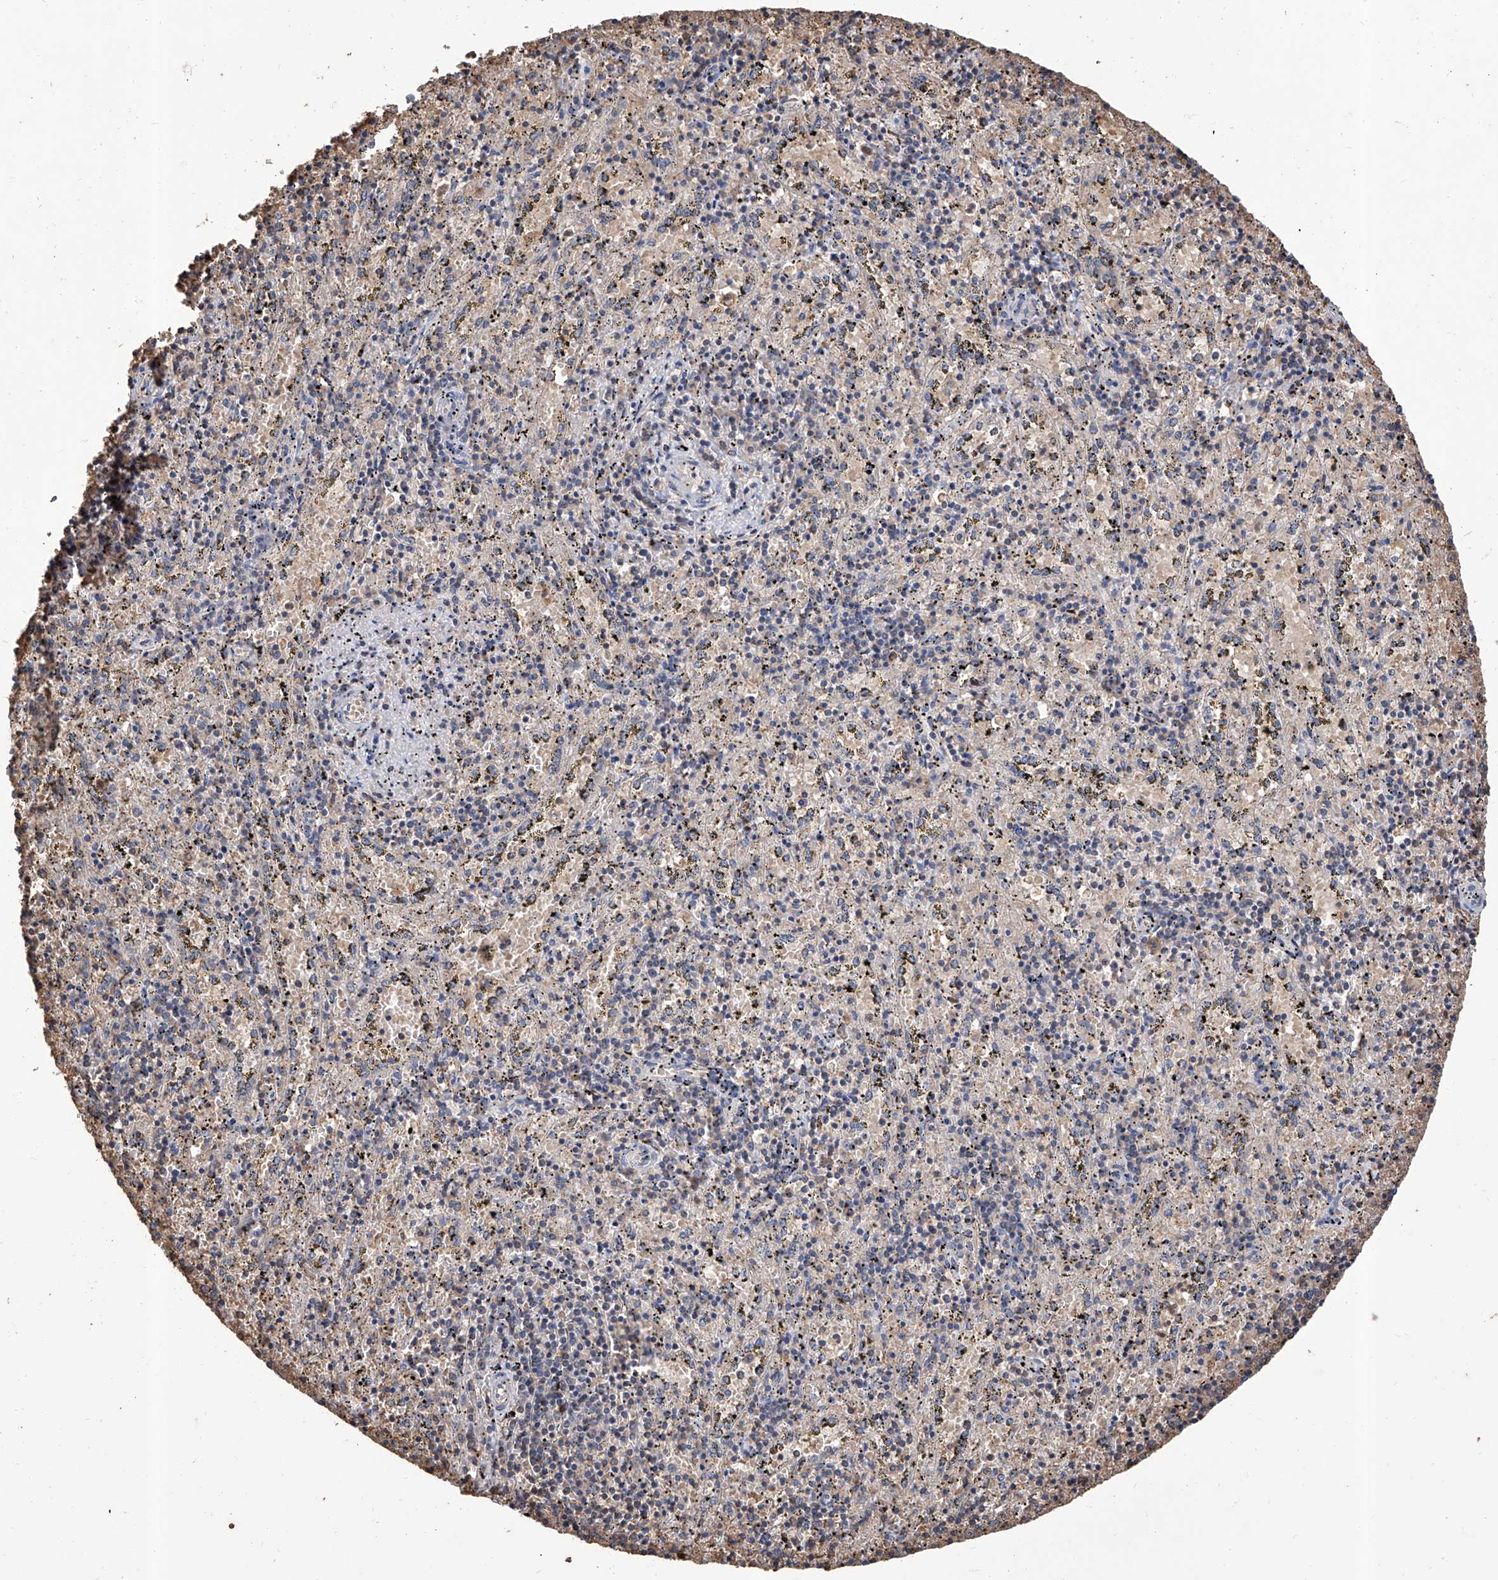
{"staining": {"intensity": "weak", "quantity": "<25%", "location": "cytoplasmic/membranous"}, "tissue": "spleen", "cell_type": "Cells in red pulp", "image_type": "normal", "snomed": [{"axis": "morphology", "description": "Normal tissue, NOS"}, {"axis": "topography", "description": "Spleen"}], "caption": "Immunohistochemistry micrograph of normal spleen: human spleen stained with DAB shows no significant protein staining in cells in red pulp. (DAB (3,3'-diaminobenzidine) immunohistochemistry with hematoxylin counter stain).", "gene": "GPT", "patient": {"sex": "male", "age": 11}}